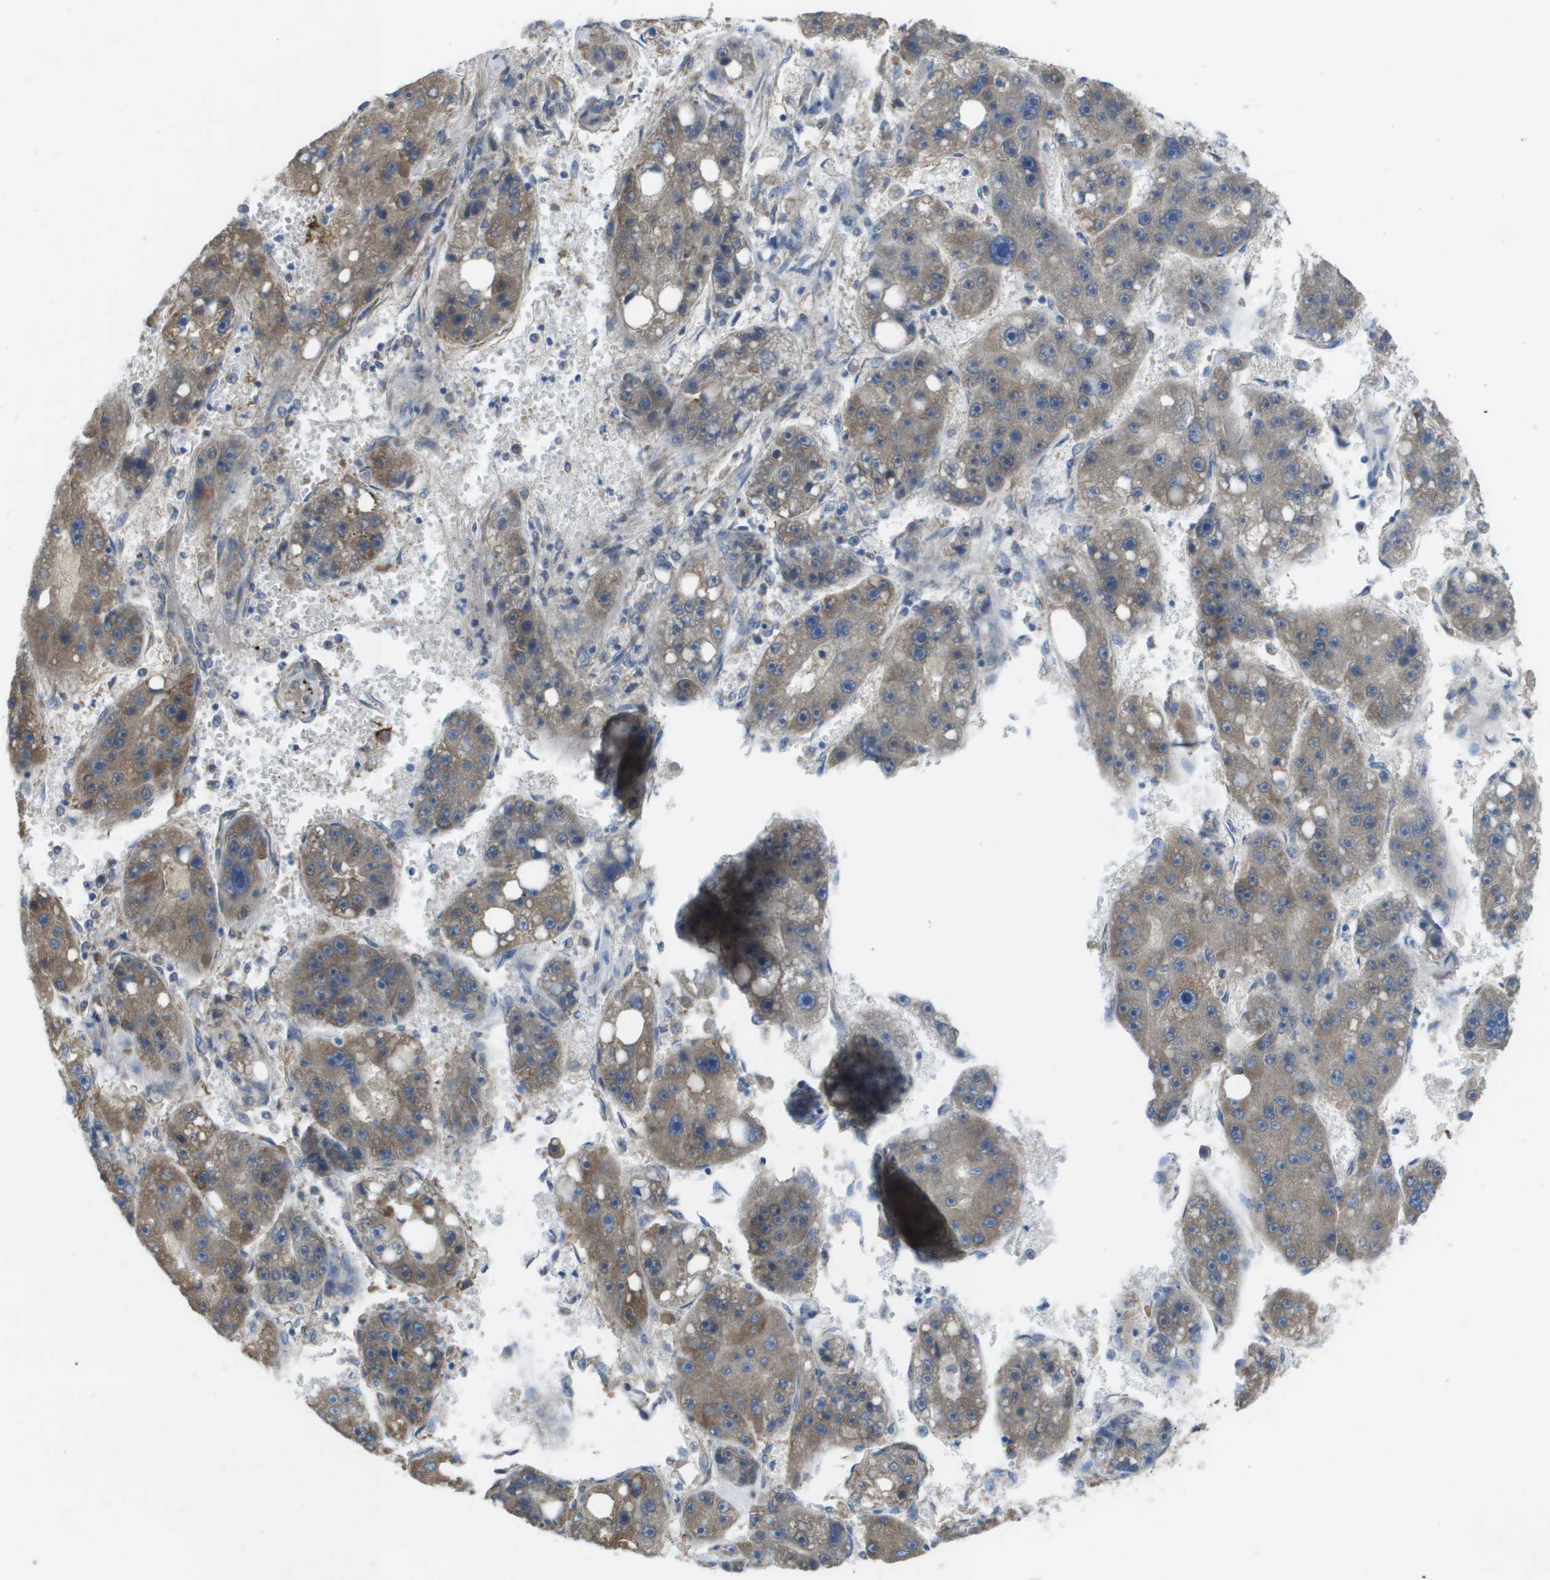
{"staining": {"intensity": "weak", "quantity": ">75%", "location": "cytoplasmic/membranous"}, "tissue": "liver cancer", "cell_type": "Tumor cells", "image_type": "cancer", "snomed": [{"axis": "morphology", "description": "Carcinoma, Hepatocellular, NOS"}, {"axis": "topography", "description": "Liver"}], "caption": "About >75% of tumor cells in human liver hepatocellular carcinoma reveal weak cytoplasmic/membranous protein expression as visualized by brown immunohistochemical staining.", "gene": "CLCN2", "patient": {"sex": "female", "age": 61}}